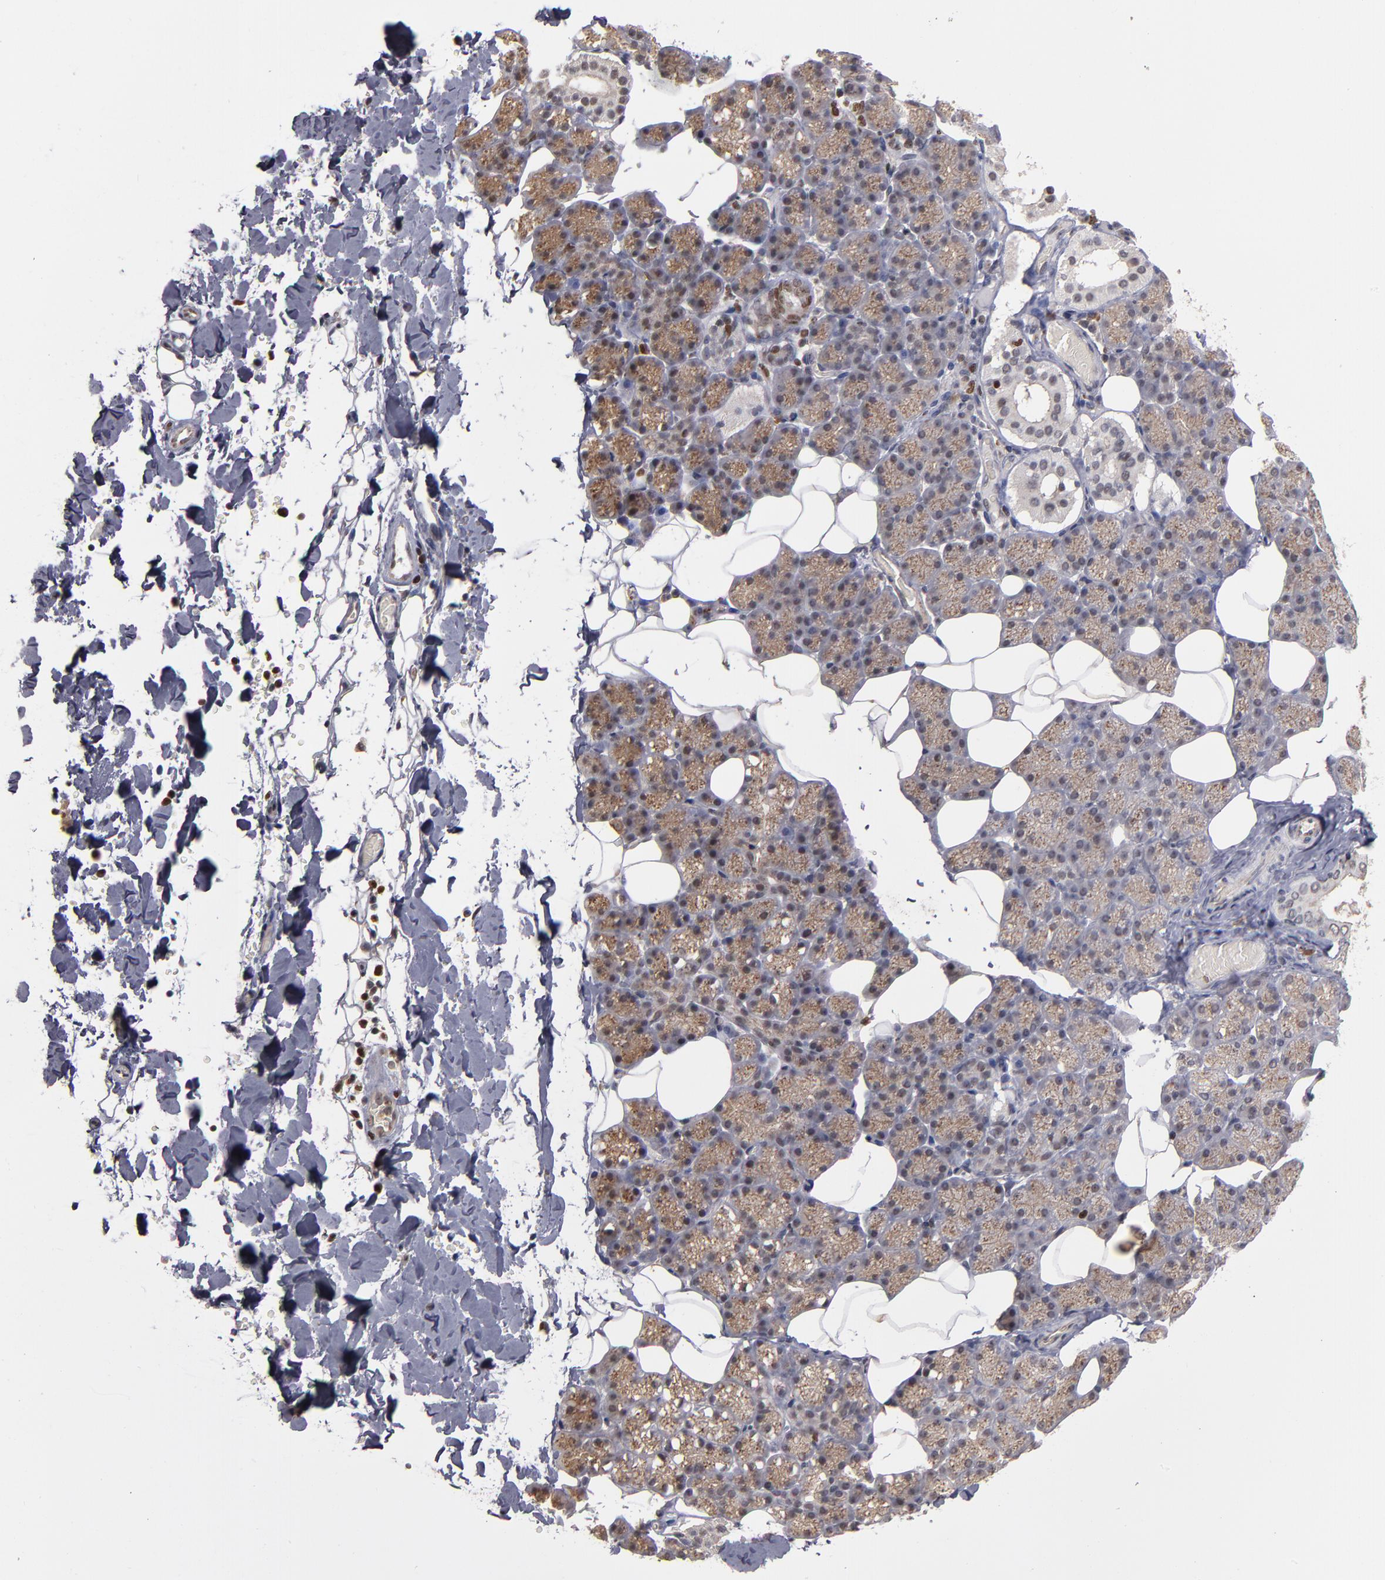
{"staining": {"intensity": "weak", "quantity": "<25%", "location": "nuclear"}, "tissue": "salivary gland", "cell_type": "Glandular cells", "image_type": "normal", "snomed": [{"axis": "morphology", "description": "Normal tissue, NOS"}, {"axis": "topography", "description": "Lymph node"}, {"axis": "topography", "description": "Salivary gland"}], "caption": "A high-resolution photomicrograph shows immunohistochemistry (IHC) staining of benign salivary gland, which exhibits no significant expression in glandular cells. (Brightfield microscopy of DAB IHC at high magnification).", "gene": "KDM6A", "patient": {"sex": "male", "age": 8}}